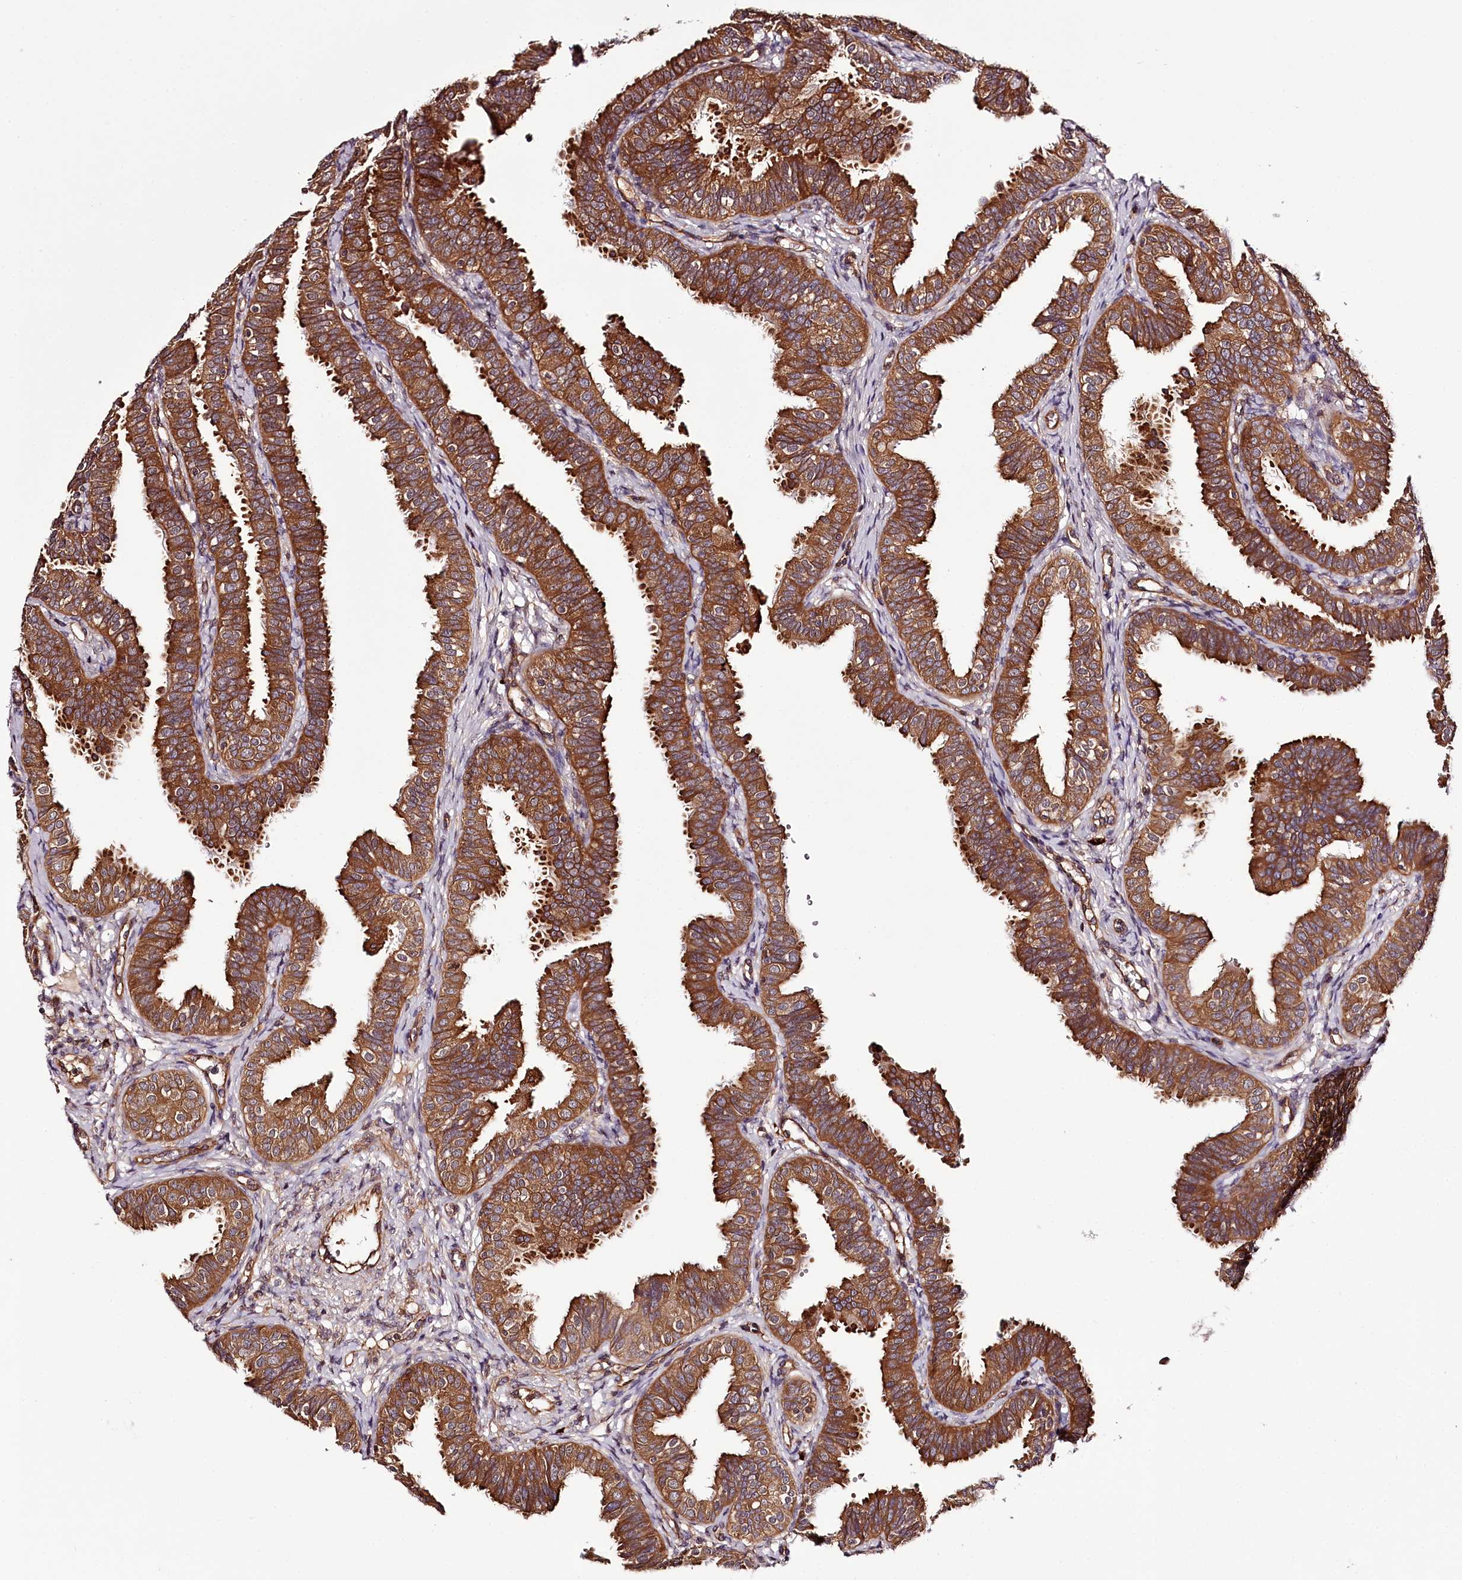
{"staining": {"intensity": "strong", "quantity": ">75%", "location": "cytoplasmic/membranous"}, "tissue": "fallopian tube", "cell_type": "Glandular cells", "image_type": "normal", "snomed": [{"axis": "morphology", "description": "Normal tissue, NOS"}, {"axis": "topography", "description": "Fallopian tube"}], "caption": "The photomicrograph demonstrates staining of benign fallopian tube, revealing strong cytoplasmic/membranous protein expression (brown color) within glandular cells.", "gene": "TARS1", "patient": {"sex": "female", "age": 35}}